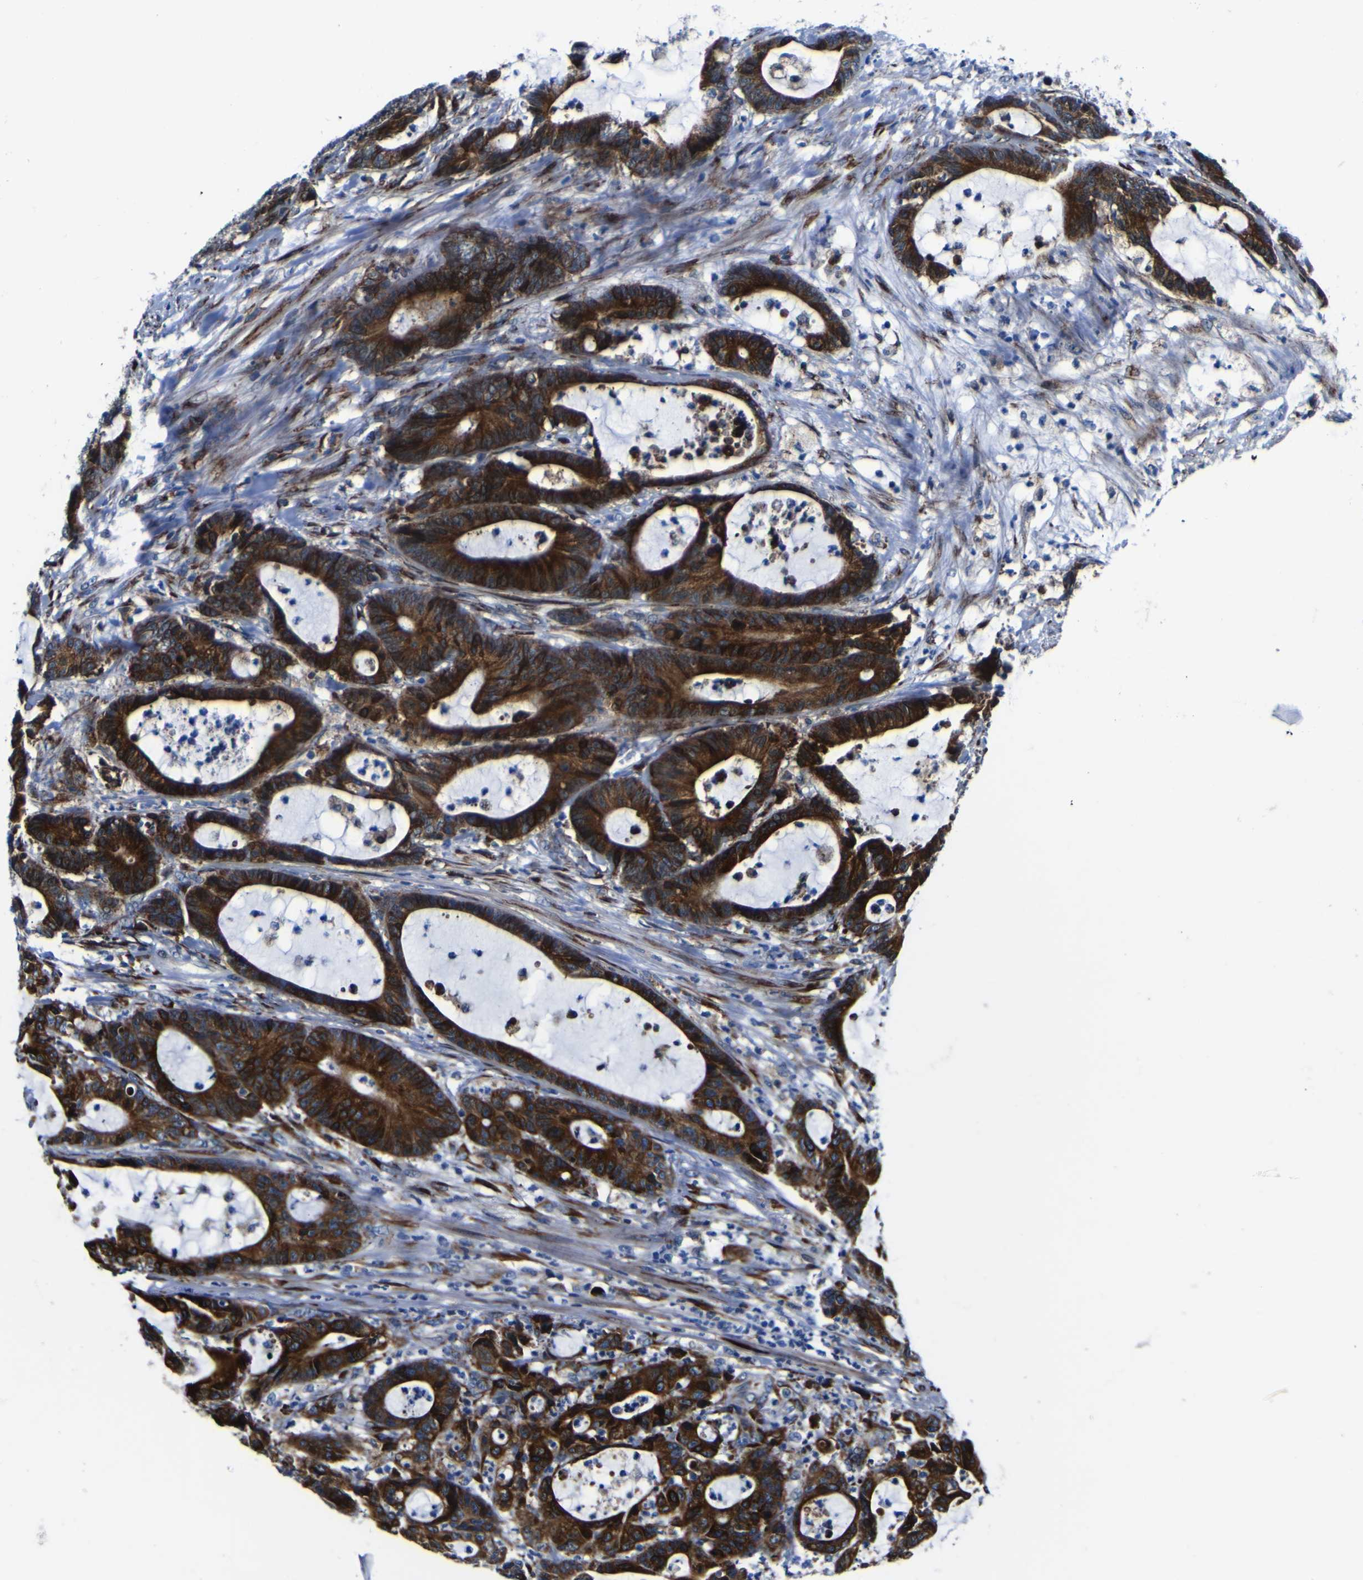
{"staining": {"intensity": "strong", "quantity": "25%-75%", "location": "cytoplasmic/membranous"}, "tissue": "colorectal cancer", "cell_type": "Tumor cells", "image_type": "cancer", "snomed": [{"axis": "morphology", "description": "Adenocarcinoma, NOS"}, {"axis": "topography", "description": "Colon"}], "caption": "Strong cytoplasmic/membranous protein expression is seen in about 25%-75% of tumor cells in colorectal cancer (adenocarcinoma).", "gene": "SCD", "patient": {"sex": "female", "age": 84}}